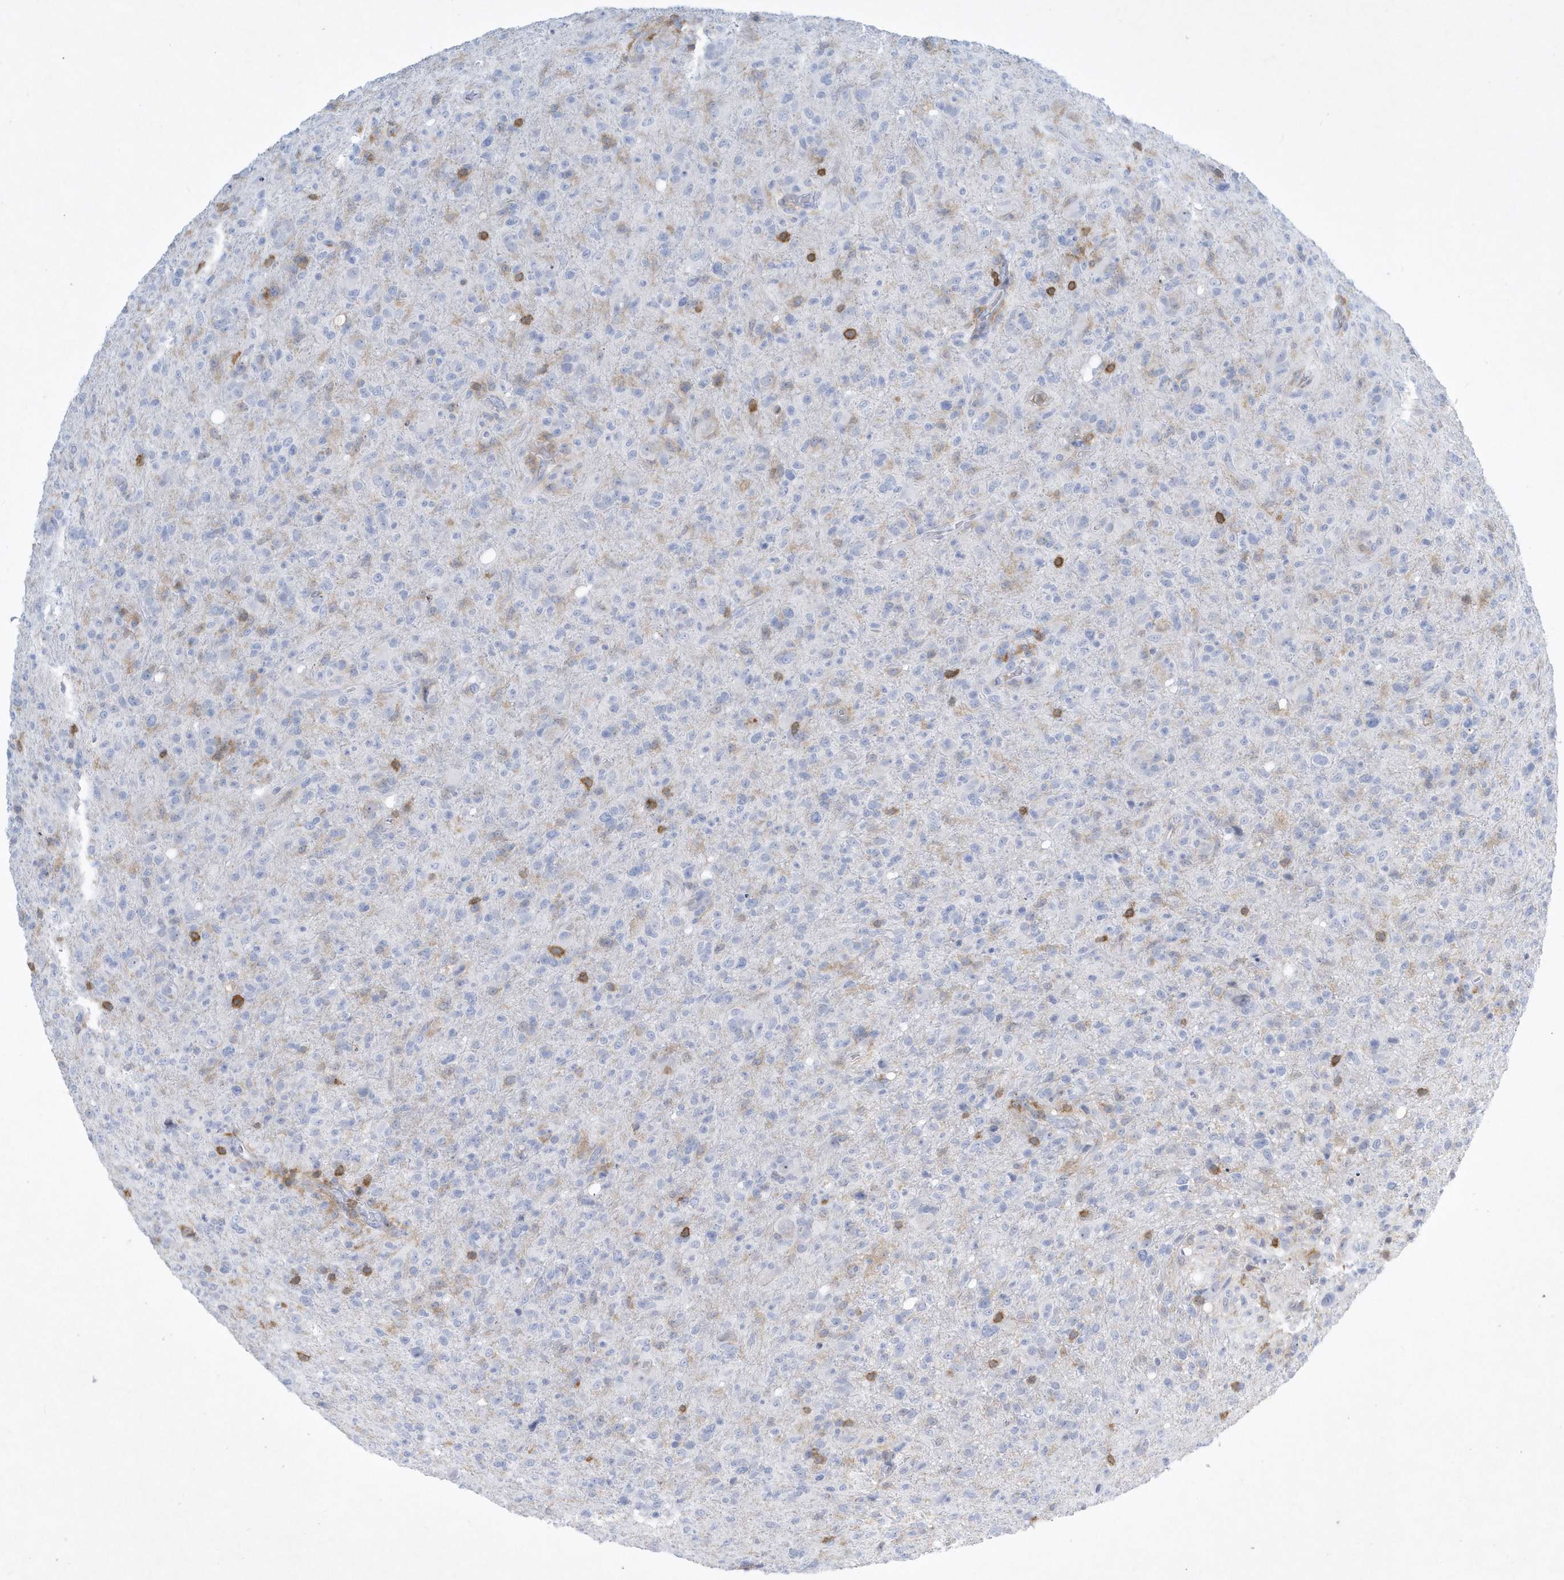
{"staining": {"intensity": "negative", "quantity": "none", "location": "none"}, "tissue": "glioma", "cell_type": "Tumor cells", "image_type": "cancer", "snomed": [{"axis": "morphology", "description": "Glioma, malignant, High grade"}, {"axis": "topography", "description": "Brain"}], "caption": "A micrograph of human malignant glioma (high-grade) is negative for staining in tumor cells.", "gene": "PSD4", "patient": {"sex": "female", "age": 57}}